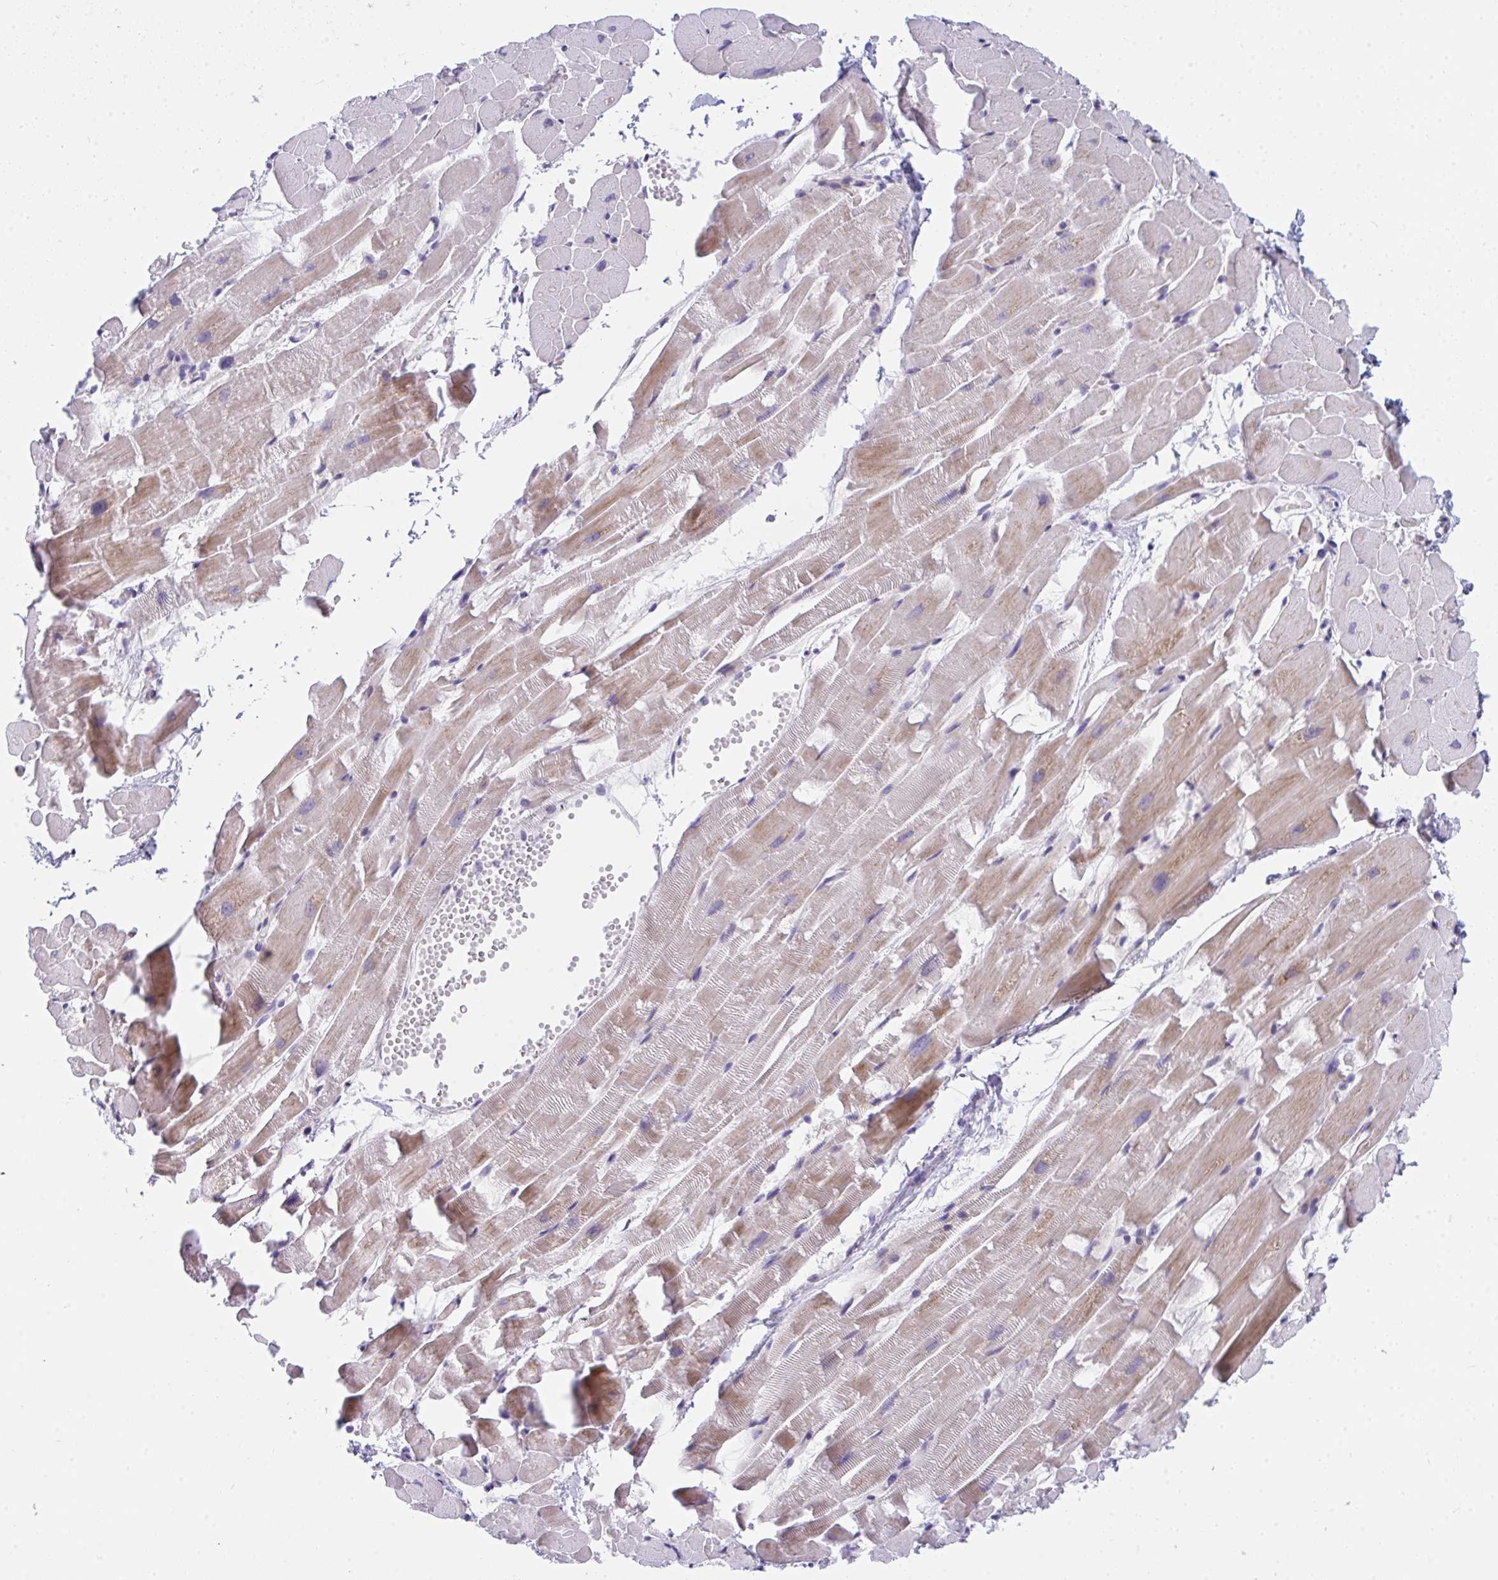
{"staining": {"intensity": "weak", "quantity": "25%-75%", "location": "cytoplasmic/membranous,nuclear"}, "tissue": "heart muscle", "cell_type": "Cardiomyocytes", "image_type": "normal", "snomed": [{"axis": "morphology", "description": "Normal tissue, NOS"}, {"axis": "topography", "description": "Heart"}], "caption": "Immunohistochemistry of unremarkable human heart muscle demonstrates low levels of weak cytoplasmic/membranous,nuclear expression in approximately 25%-75% of cardiomyocytes.", "gene": "CDK13", "patient": {"sex": "male", "age": 37}}